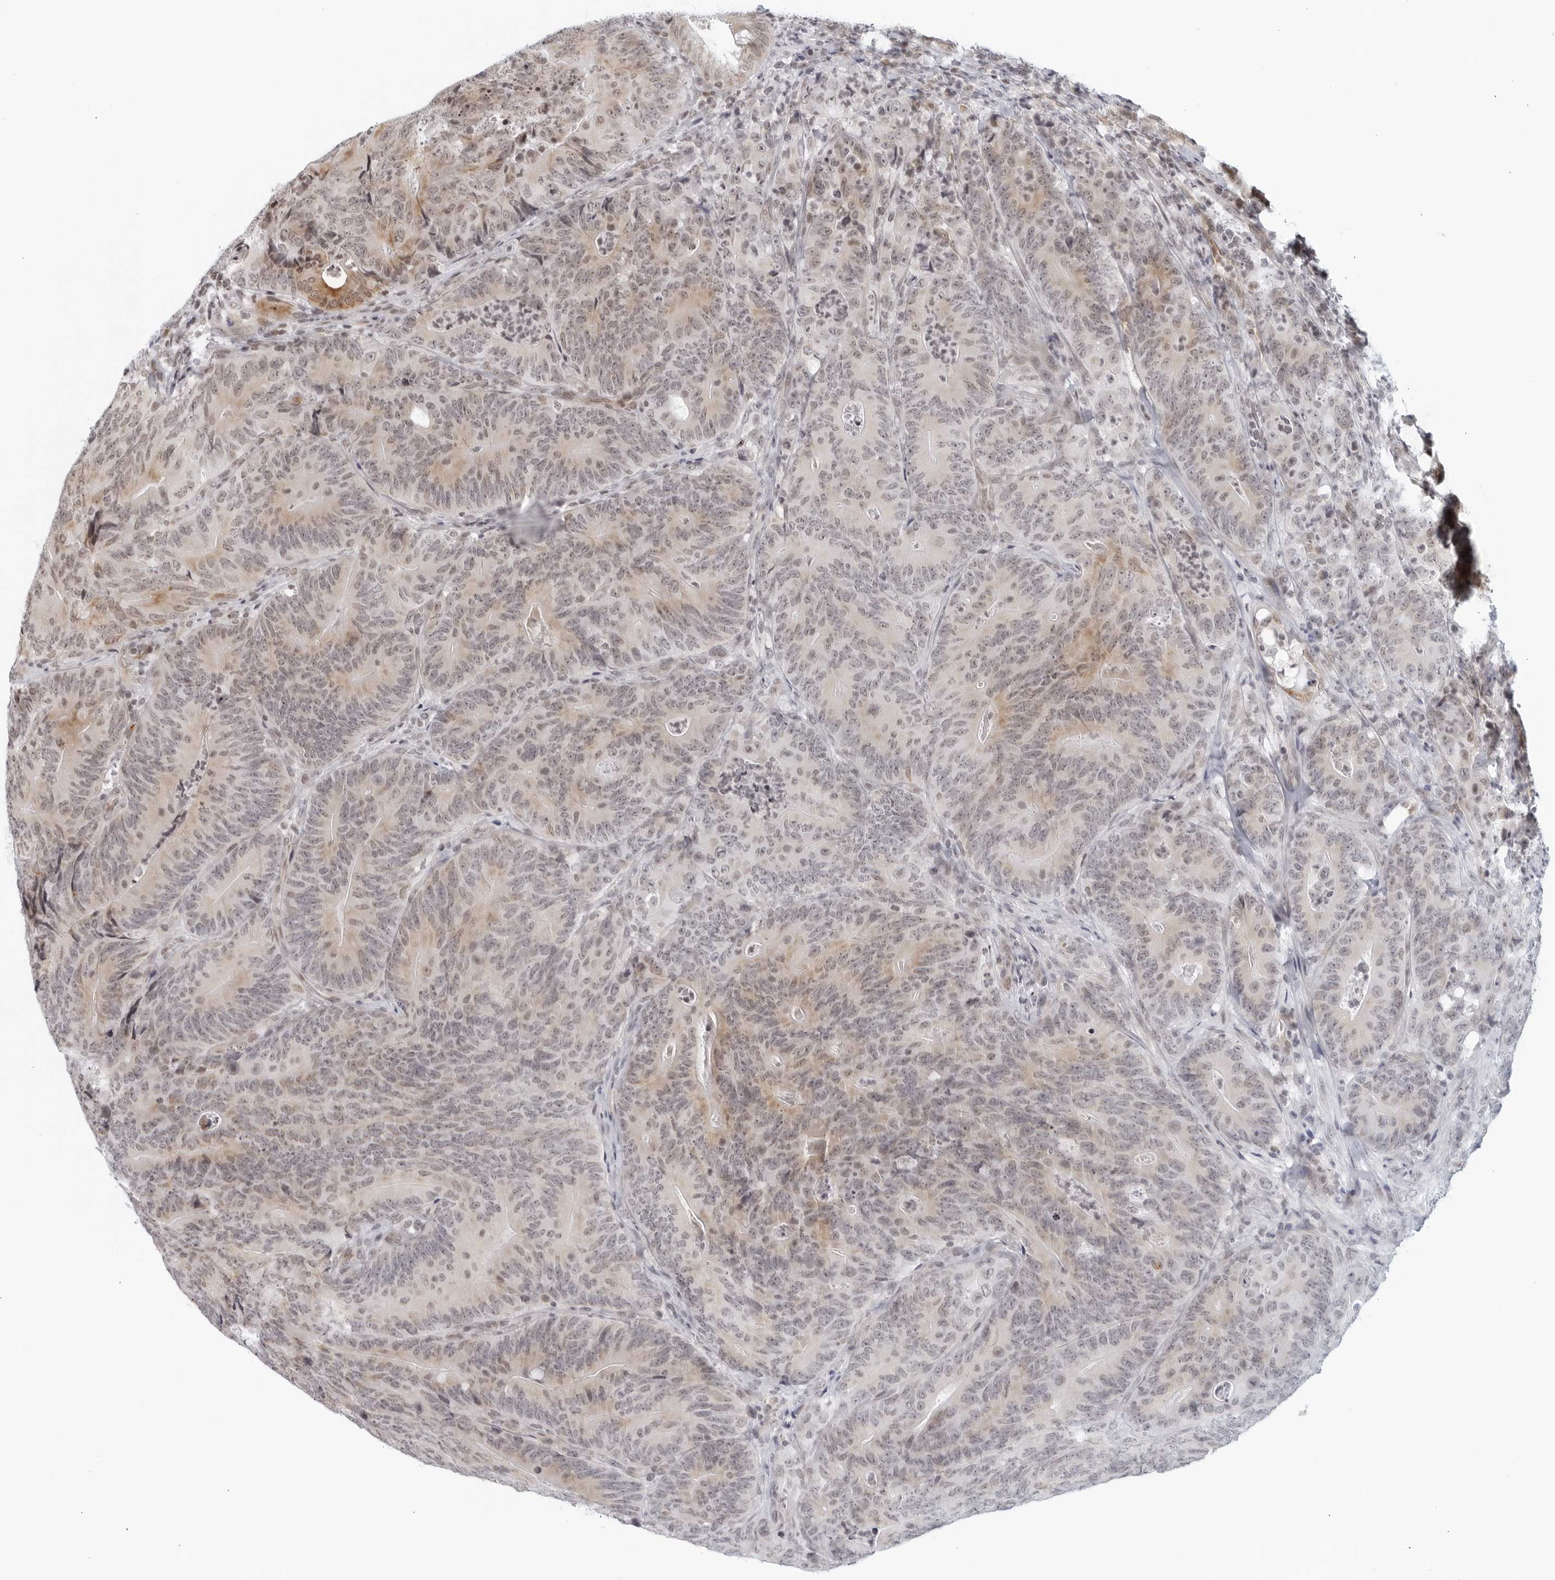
{"staining": {"intensity": "moderate", "quantity": "<25%", "location": "cytoplasmic/membranous"}, "tissue": "colorectal cancer", "cell_type": "Tumor cells", "image_type": "cancer", "snomed": [{"axis": "morphology", "description": "Normal tissue, NOS"}, {"axis": "topography", "description": "Colon"}], "caption": "Protein staining of colorectal cancer tissue shows moderate cytoplasmic/membranous positivity in about <25% of tumor cells.", "gene": "RAB11FIP3", "patient": {"sex": "female", "age": 82}}